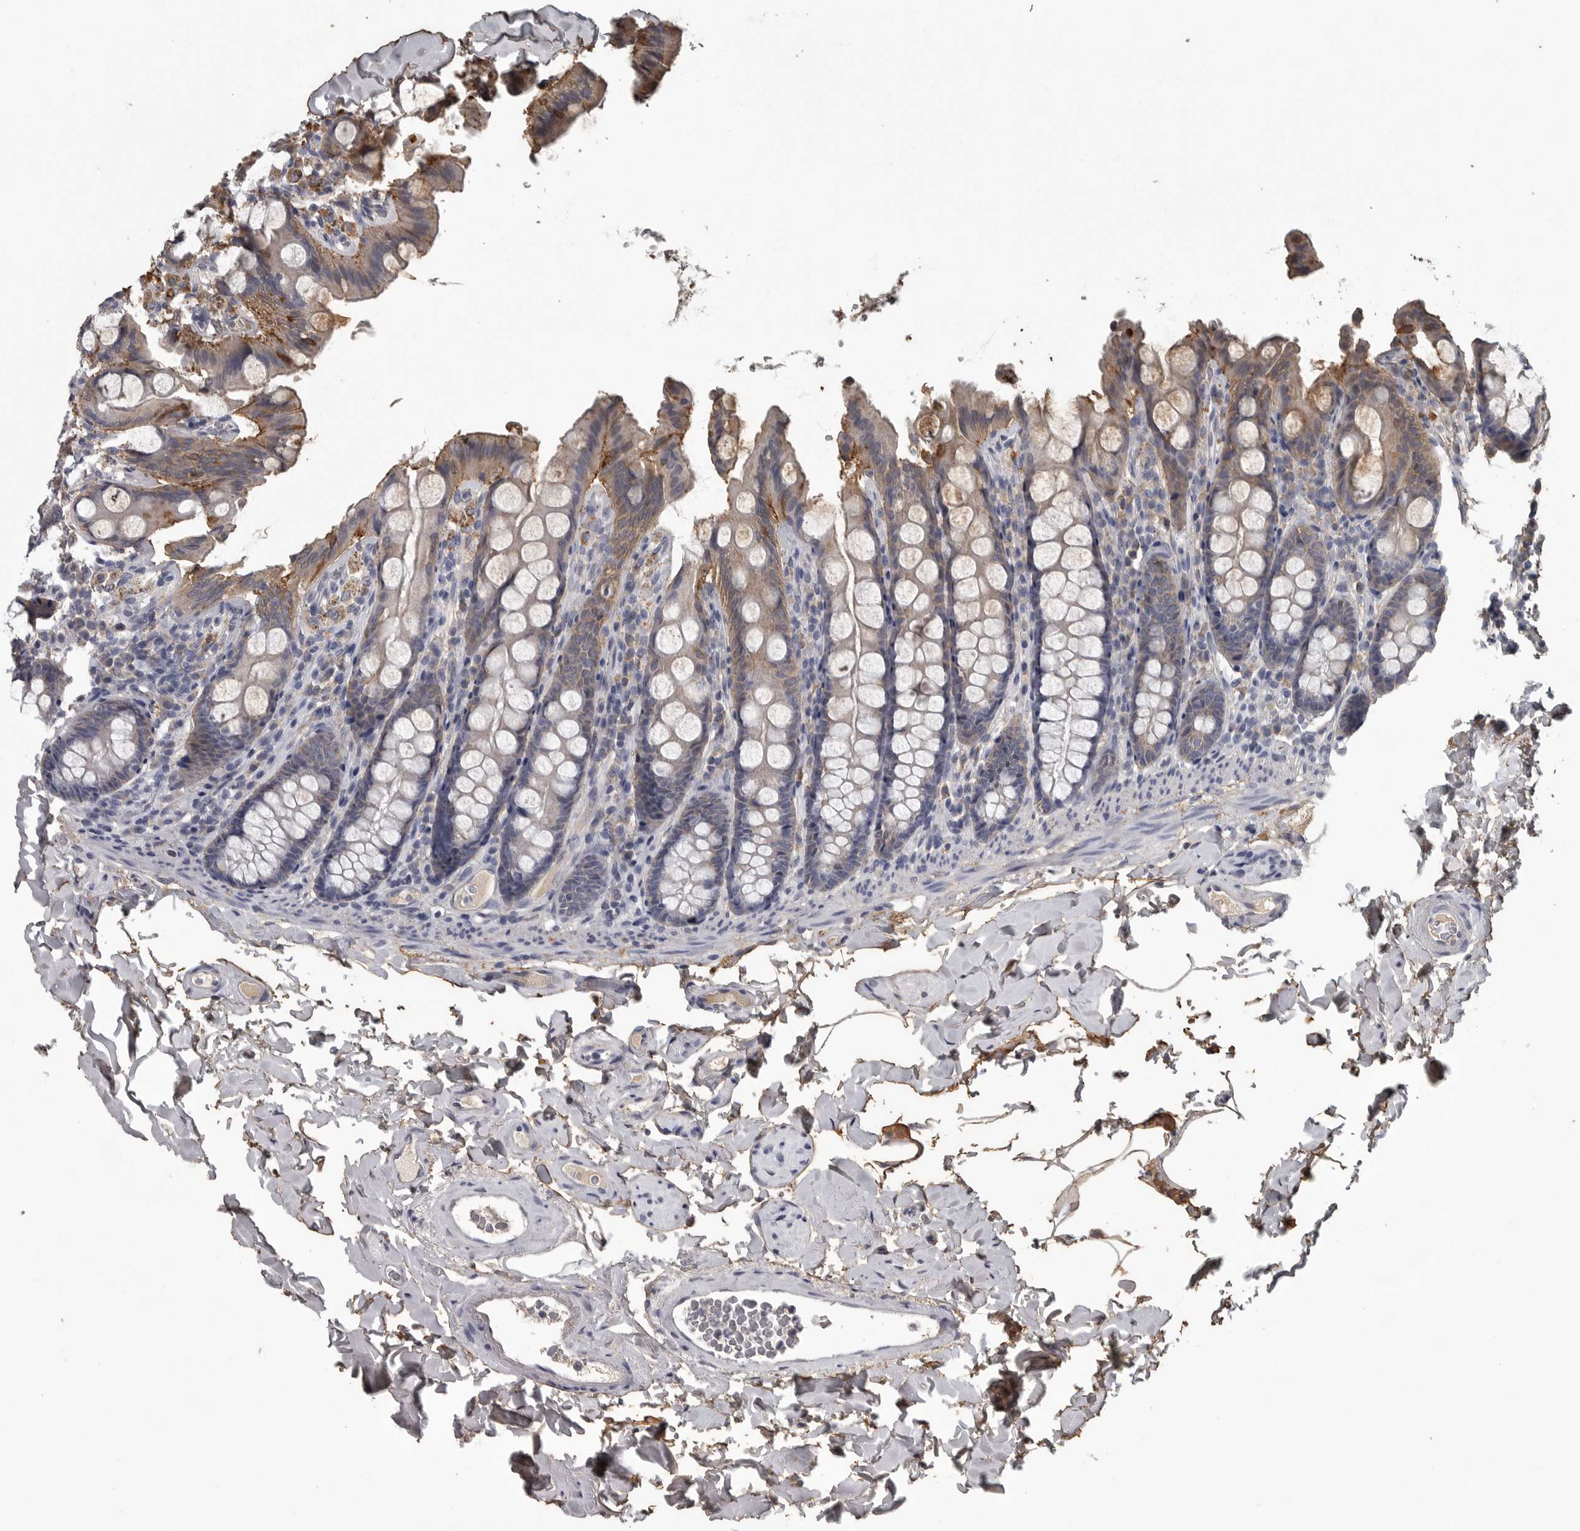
{"staining": {"intensity": "negative", "quantity": "none", "location": "none"}, "tissue": "colon", "cell_type": "Endothelial cells", "image_type": "normal", "snomed": [{"axis": "morphology", "description": "Normal tissue, NOS"}, {"axis": "topography", "description": "Colon"}, {"axis": "topography", "description": "Peripheral nerve tissue"}], "caption": "This is a histopathology image of immunohistochemistry staining of unremarkable colon, which shows no expression in endothelial cells. (Immunohistochemistry (ihc), brightfield microscopy, high magnification).", "gene": "FRK", "patient": {"sex": "female", "age": 61}}